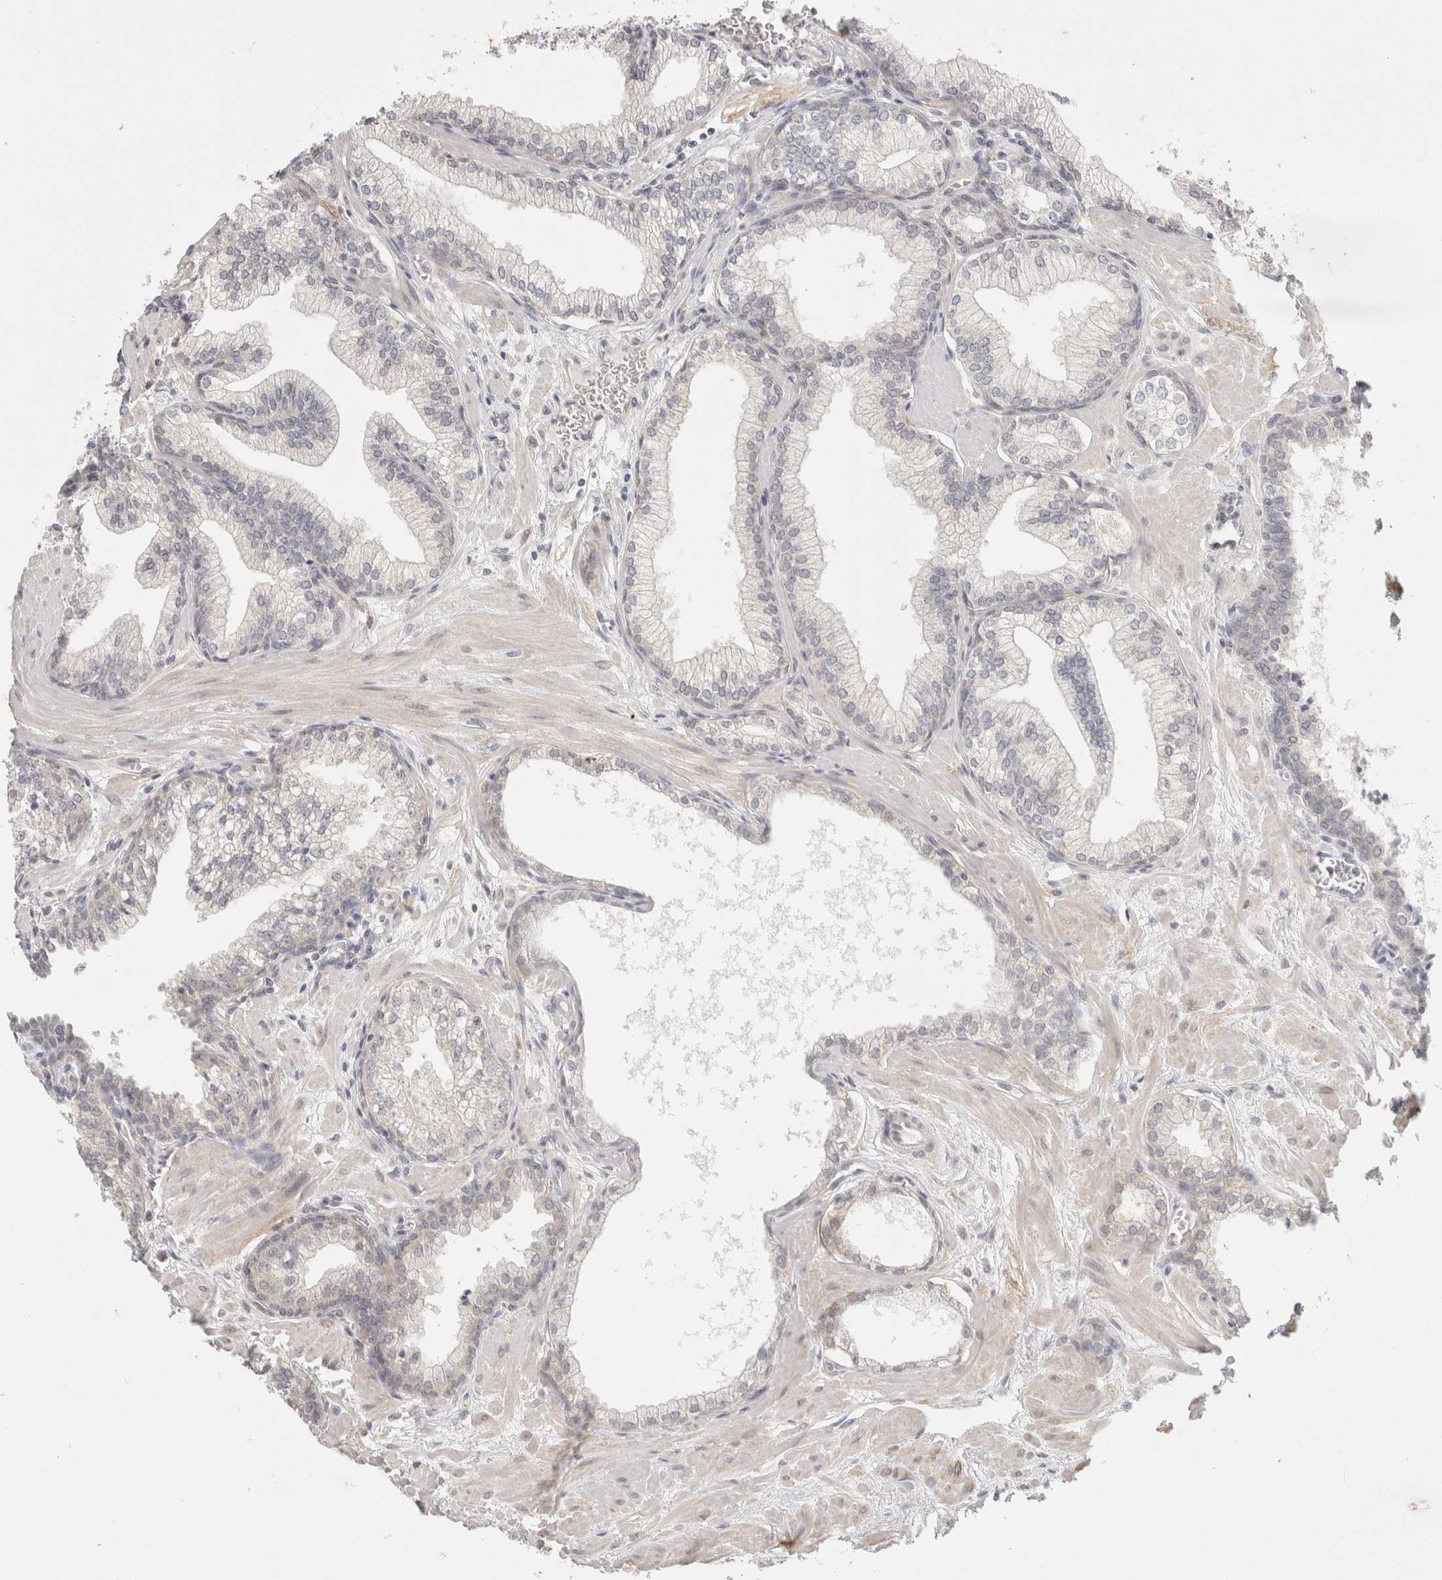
{"staining": {"intensity": "moderate", "quantity": "<25%", "location": "cytoplasmic/membranous"}, "tissue": "prostate", "cell_type": "Glandular cells", "image_type": "normal", "snomed": [{"axis": "morphology", "description": "Normal tissue, NOS"}, {"axis": "morphology", "description": "Urothelial carcinoma, Low grade"}, {"axis": "topography", "description": "Urinary bladder"}, {"axis": "topography", "description": "Prostate"}], "caption": "Immunohistochemistry (IHC) (DAB) staining of normal human prostate shows moderate cytoplasmic/membranous protein staining in about <25% of glandular cells. (brown staining indicates protein expression, while blue staining denotes nuclei).", "gene": "CHRM4", "patient": {"sex": "male", "age": 60}}